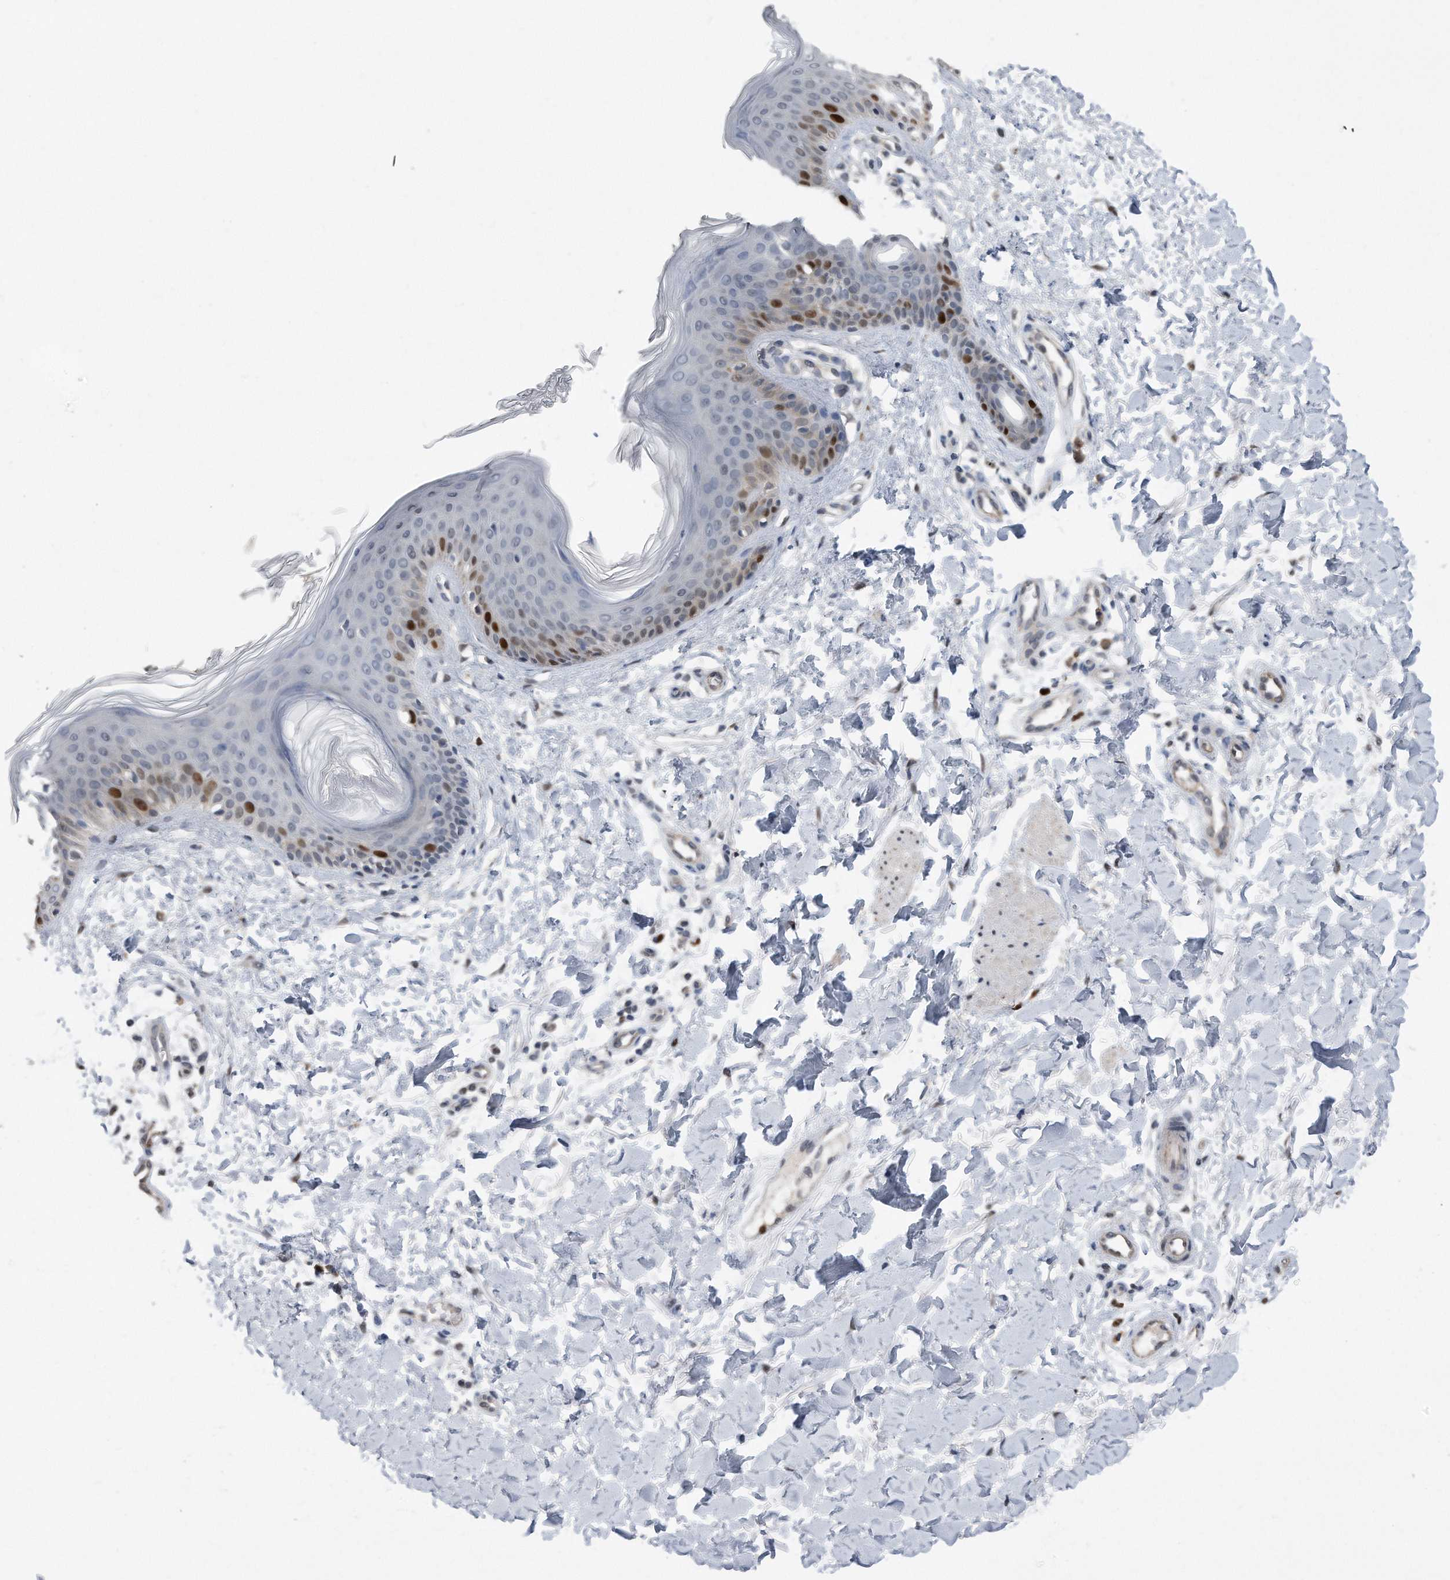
{"staining": {"intensity": "moderate", "quantity": ">75%", "location": "nuclear"}, "tissue": "skin", "cell_type": "Fibroblasts", "image_type": "normal", "snomed": [{"axis": "morphology", "description": "Normal tissue, NOS"}, {"axis": "topography", "description": "Skin"}], "caption": "Skin stained with immunohistochemistry (IHC) shows moderate nuclear staining in approximately >75% of fibroblasts. (DAB (3,3'-diaminobenzidine) IHC with brightfield microscopy, high magnification).", "gene": "PCNA", "patient": {"sex": "male", "age": 37}}